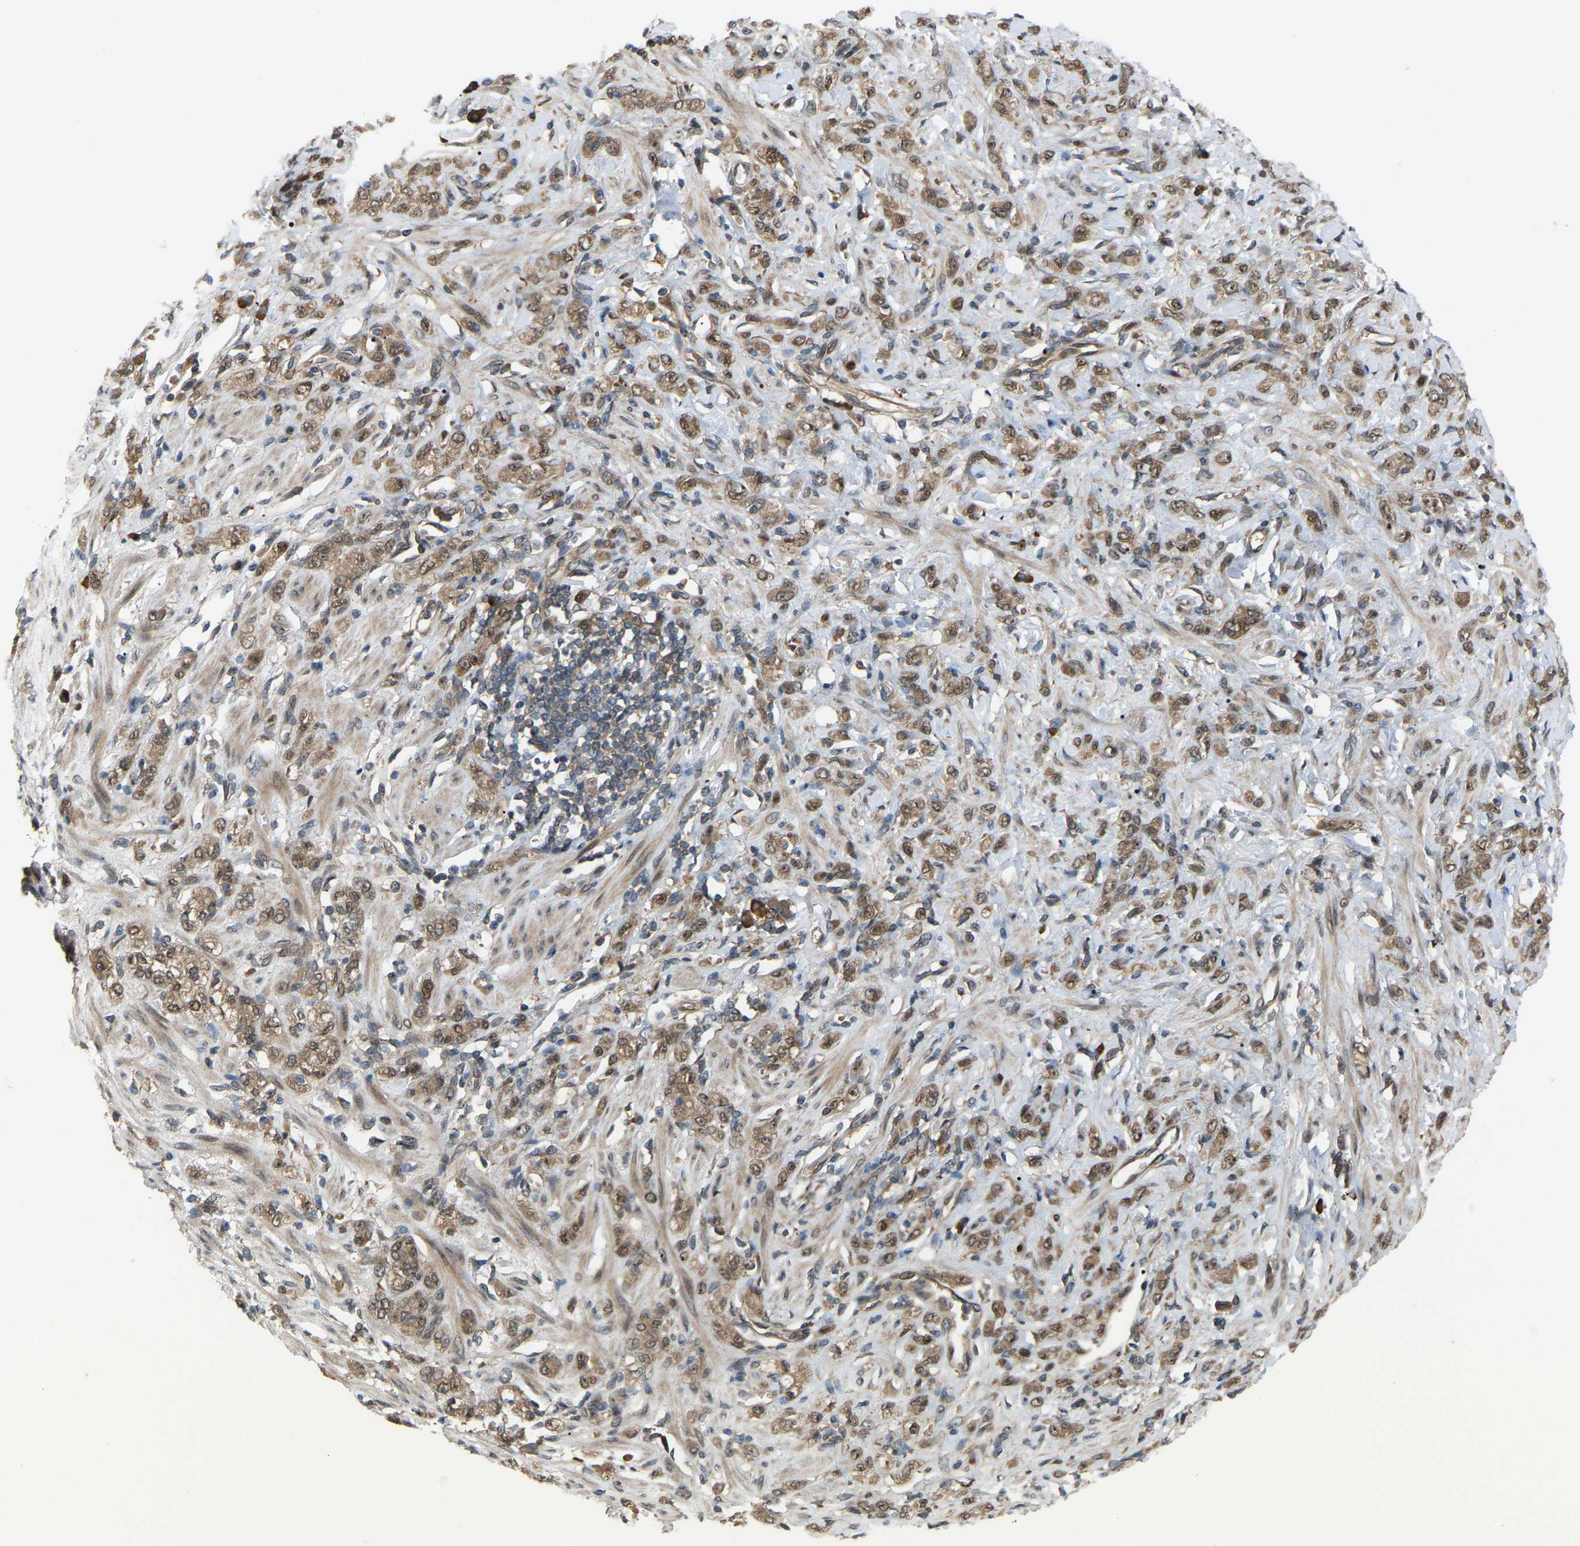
{"staining": {"intensity": "moderate", "quantity": ">75%", "location": "cytoplasmic/membranous"}, "tissue": "stomach cancer", "cell_type": "Tumor cells", "image_type": "cancer", "snomed": [{"axis": "morphology", "description": "Normal tissue, NOS"}, {"axis": "morphology", "description": "Adenocarcinoma, NOS"}, {"axis": "topography", "description": "Stomach"}], "caption": "About >75% of tumor cells in stomach cancer show moderate cytoplasmic/membranous protein positivity as visualized by brown immunohistochemical staining.", "gene": "CROT", "patient": {"sex": "male", "age": 82}}